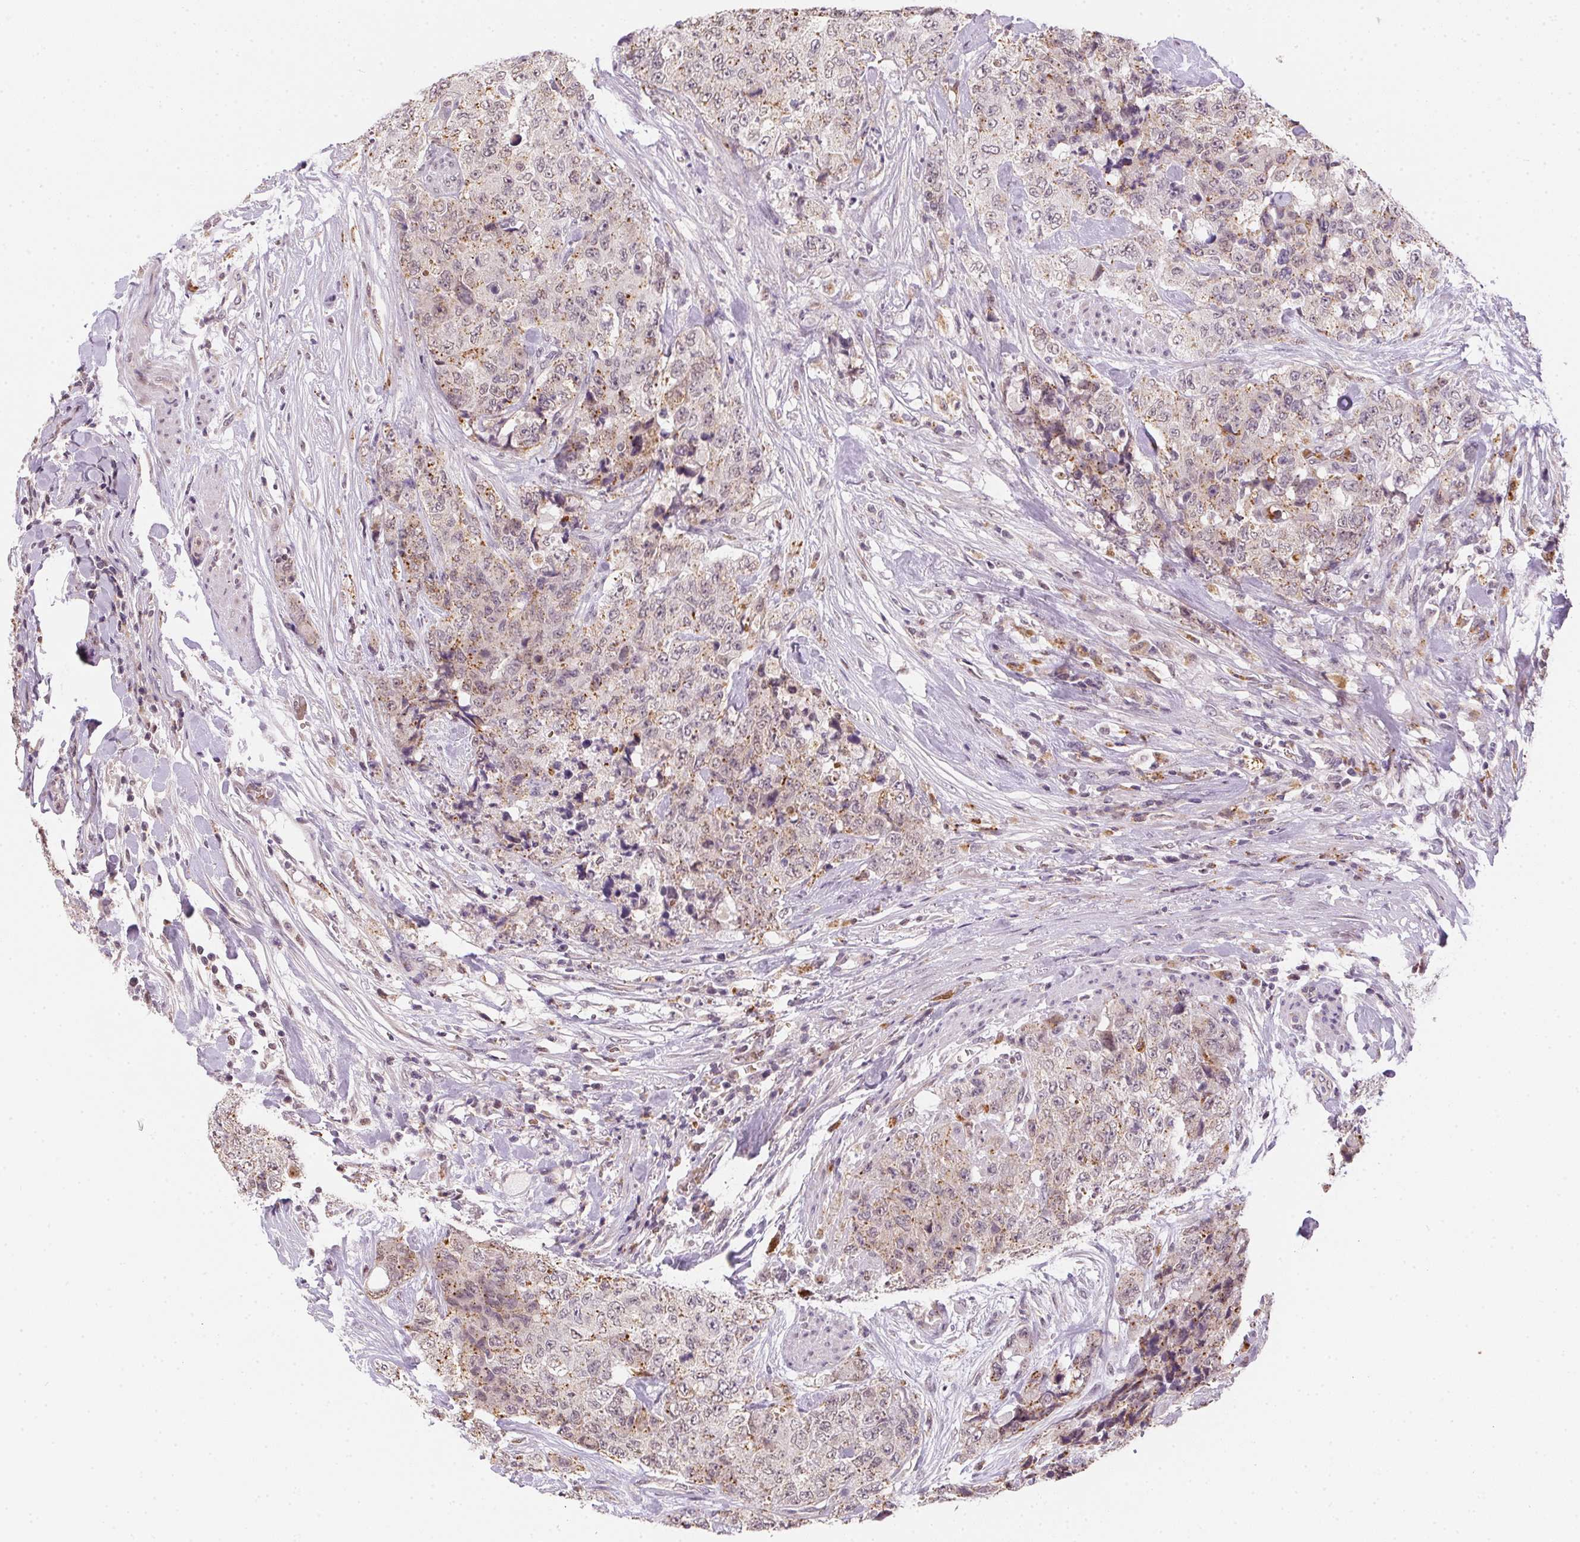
{"staining": {"intensity": "weak", "quantity": "25%-75%", "location": "cytoplasmic/membranous"}, "tissue": "urothelial cancer", "cell_type": "Tumor cells", "image_type": "cancer", "snomed": [{"axis": "morphology", "description": "Urothelial carcinoma, High grade"}, {"axis": "topography", "description": "Urinary bladder"}], "caption": "DAB immunohistochemical staining of urothelial carcinoma (high-grade) exhibits weak cytoplasmic/membranous protein expression in approximately 25%-75% of tumor cells.", "gene": "METTL13", "patient": {"sex": "female", "age": 78}}